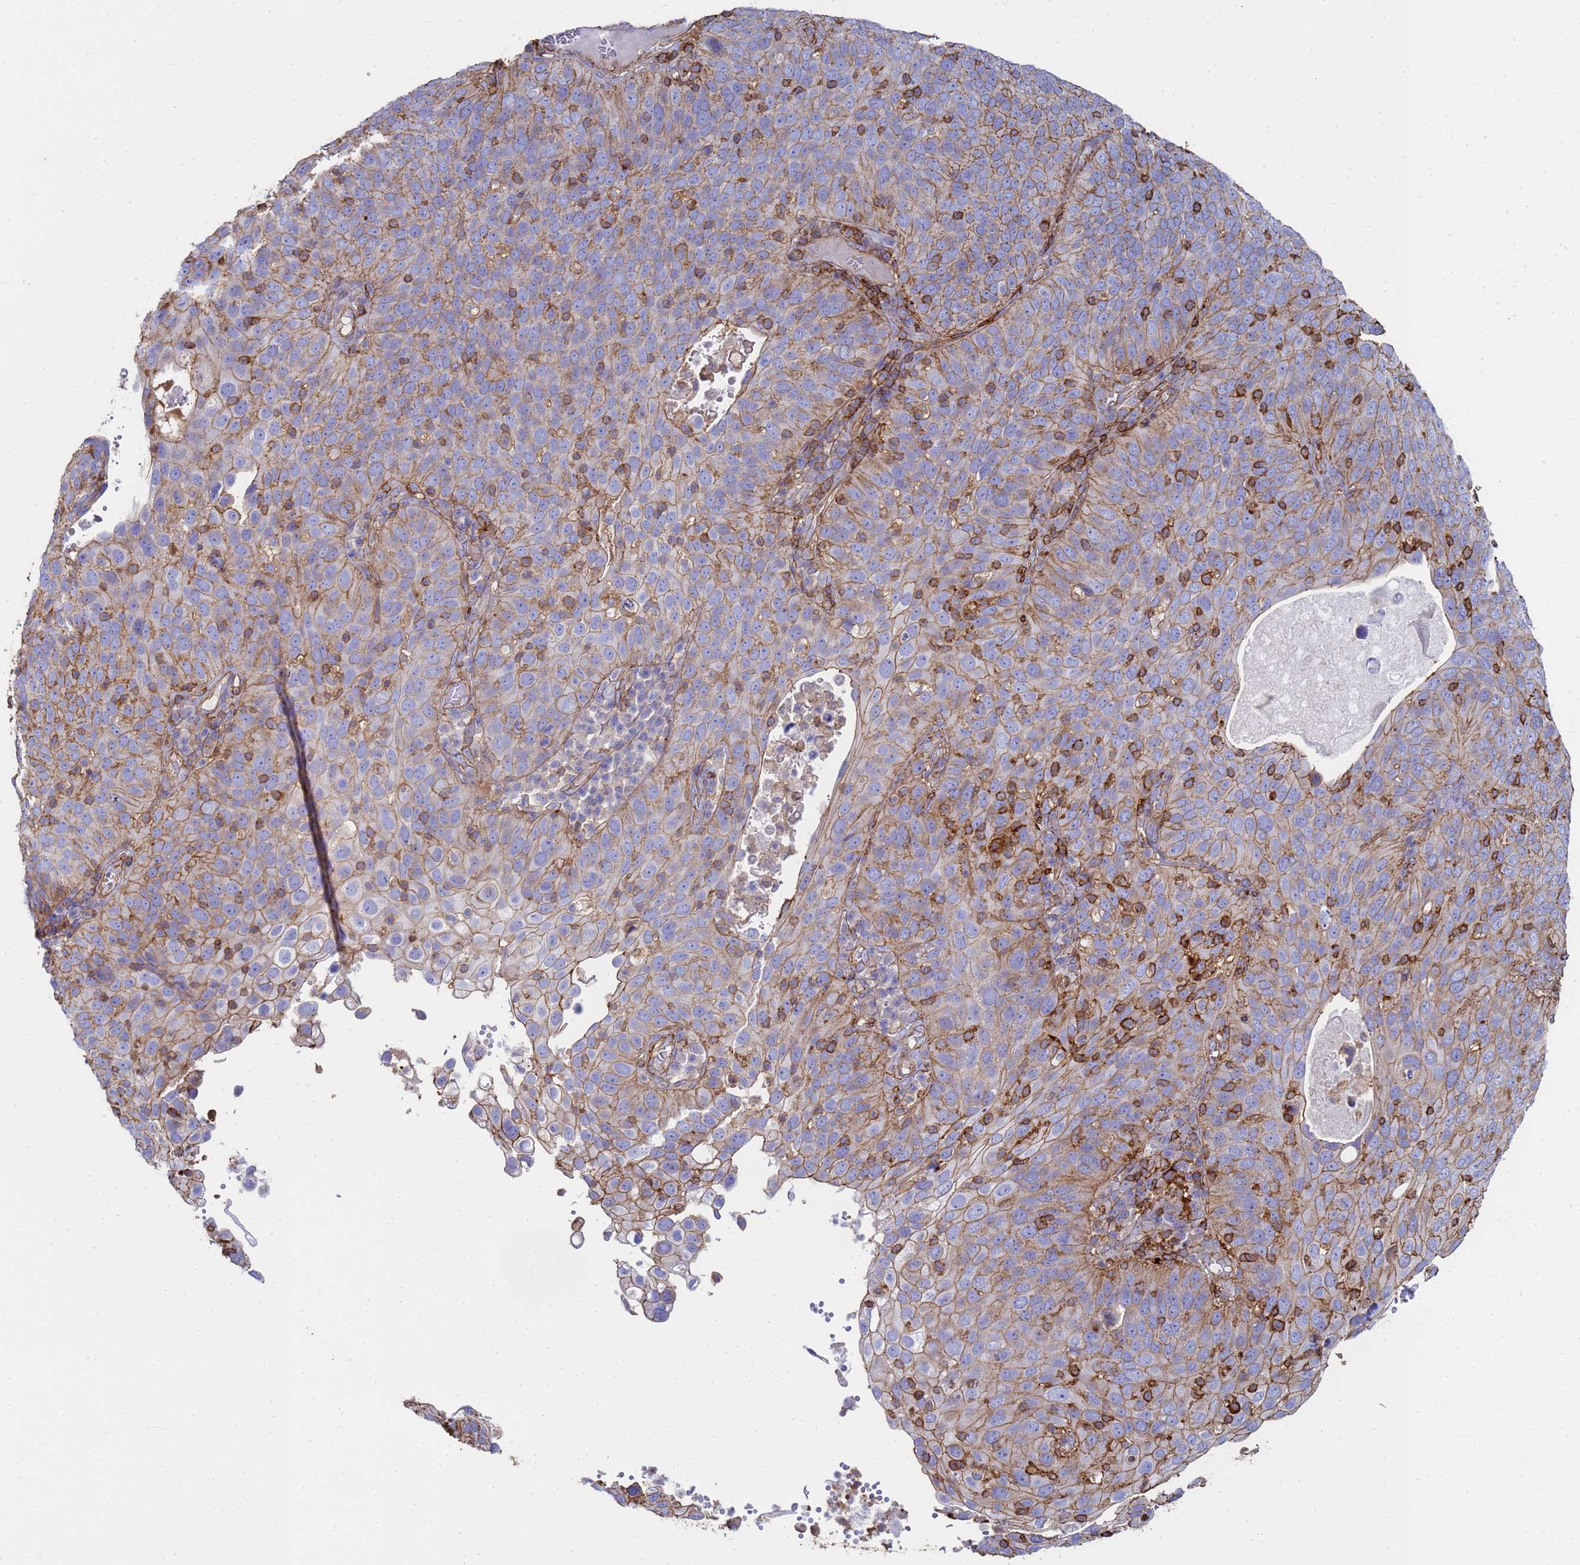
{"staining": {"intensity": "weak", "quantity": "25%-75%", "location": "cytoplasmic/membranous"}, "tissue": "cervical cancer", "cell_type": "Tumor cells", "image_type": "cancer", "snomed": [{"axis": "morphology", "description": "Squamous cell carcinoma, NOS"}, {"axis": "topography", "description": "Cervix"}], "caption": "Cervical cancer stained with a protein marker reveals weak staining in tumor cells.", "gene": "ACTB", "patient": {"sex": "female", "age": 36}}